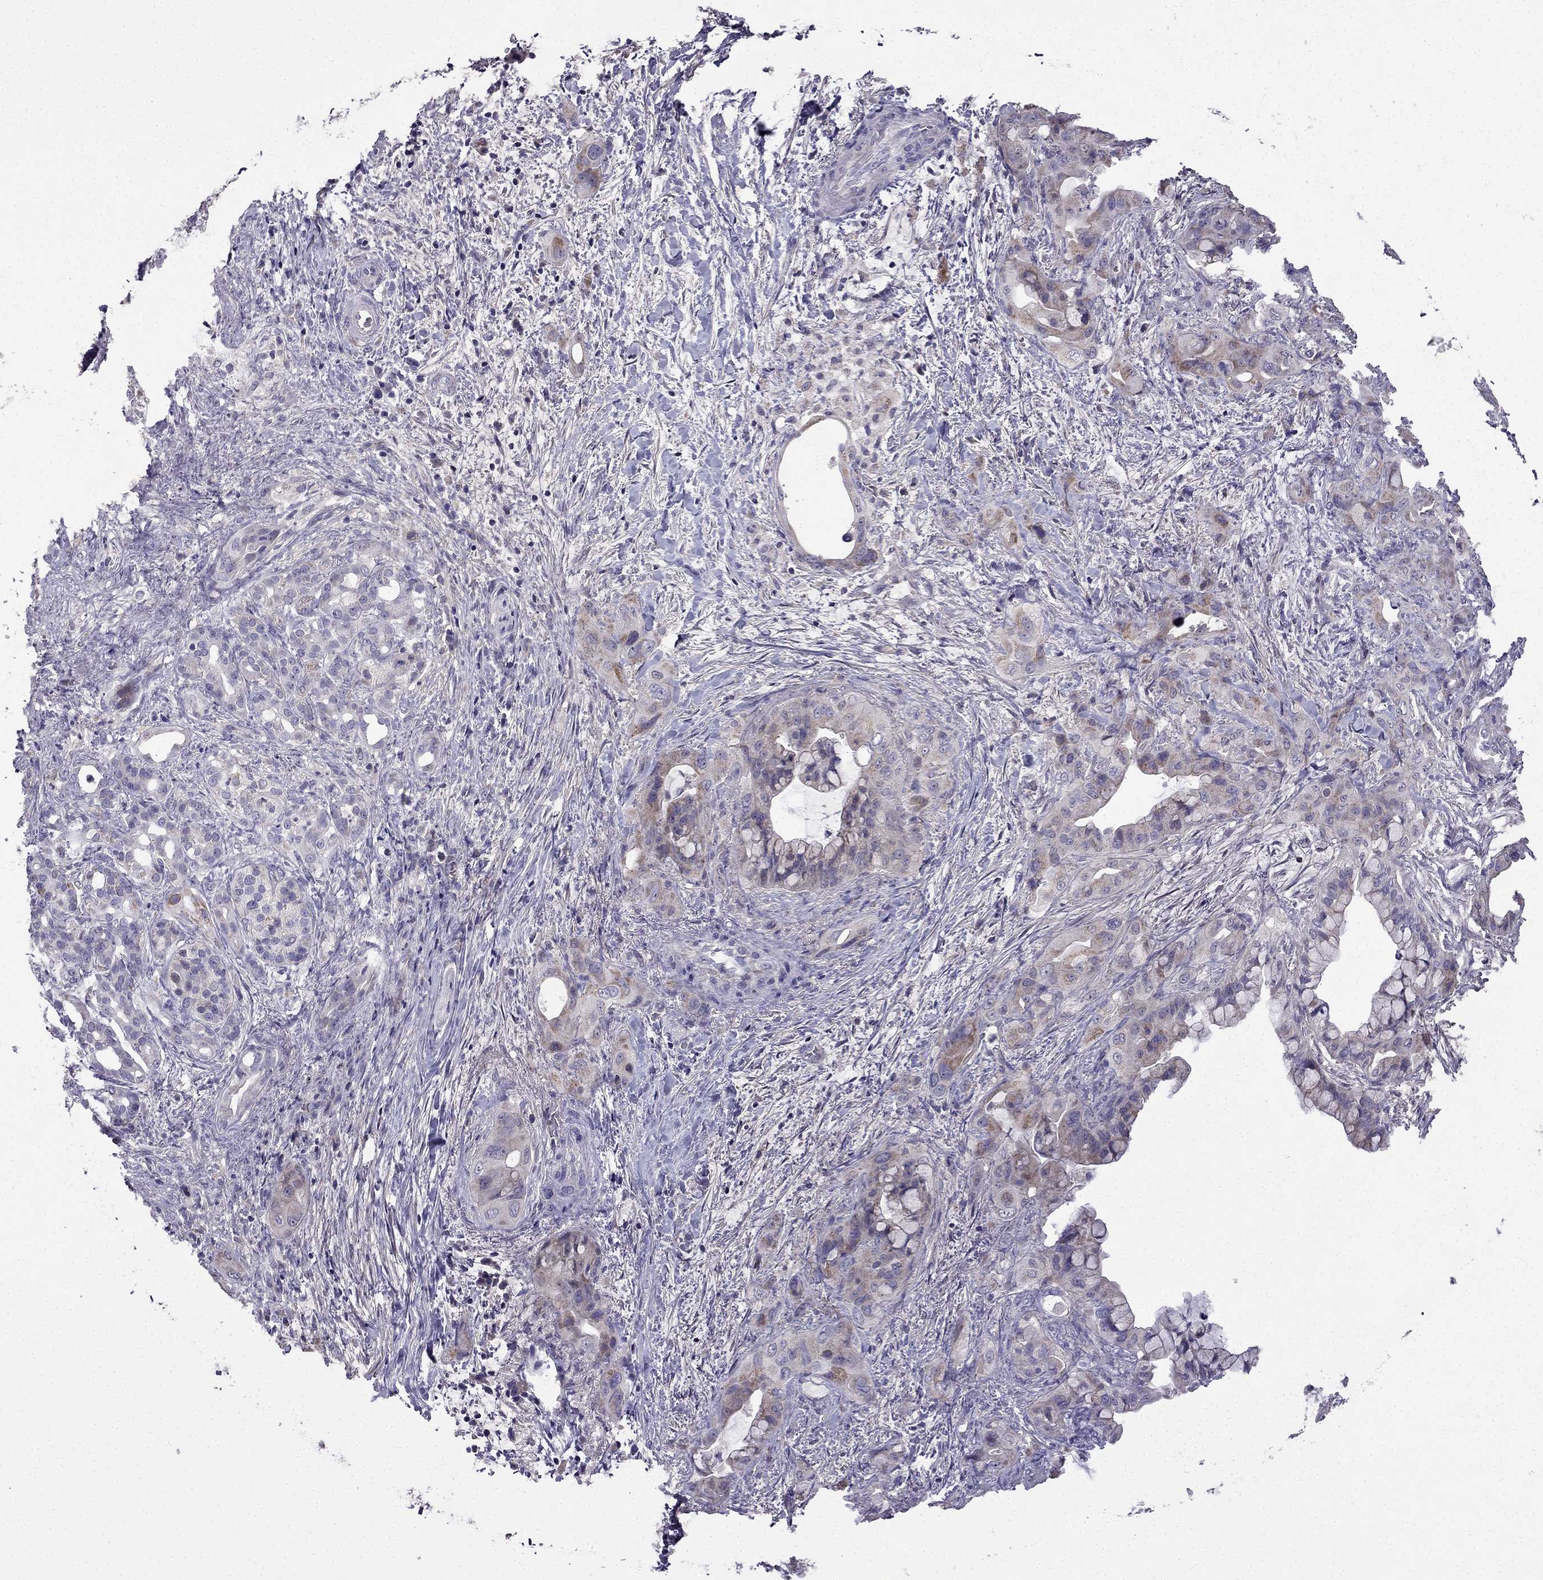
{"staining": {"intensity": "moderate", "quantity": "<25%", "location": "cytoplasmic/membranous"}, "tissue": "pancreatic cancer", "cell_type": "Tumor cells", "image_type": "cancer", "snomed": [{"axis": "morphology", "description": "Adenocarcinoma, NOS"}, {"axis": "topography", "description": "Pancreas"}], "caption": "Human pancreatic cancer stained with a brown dye displays moderate cytoplasmic/membranous positive staining in about <25% of tumor cells.", "gene": "SLC6A2", "patient": {"sex": "male", "age": 71}}